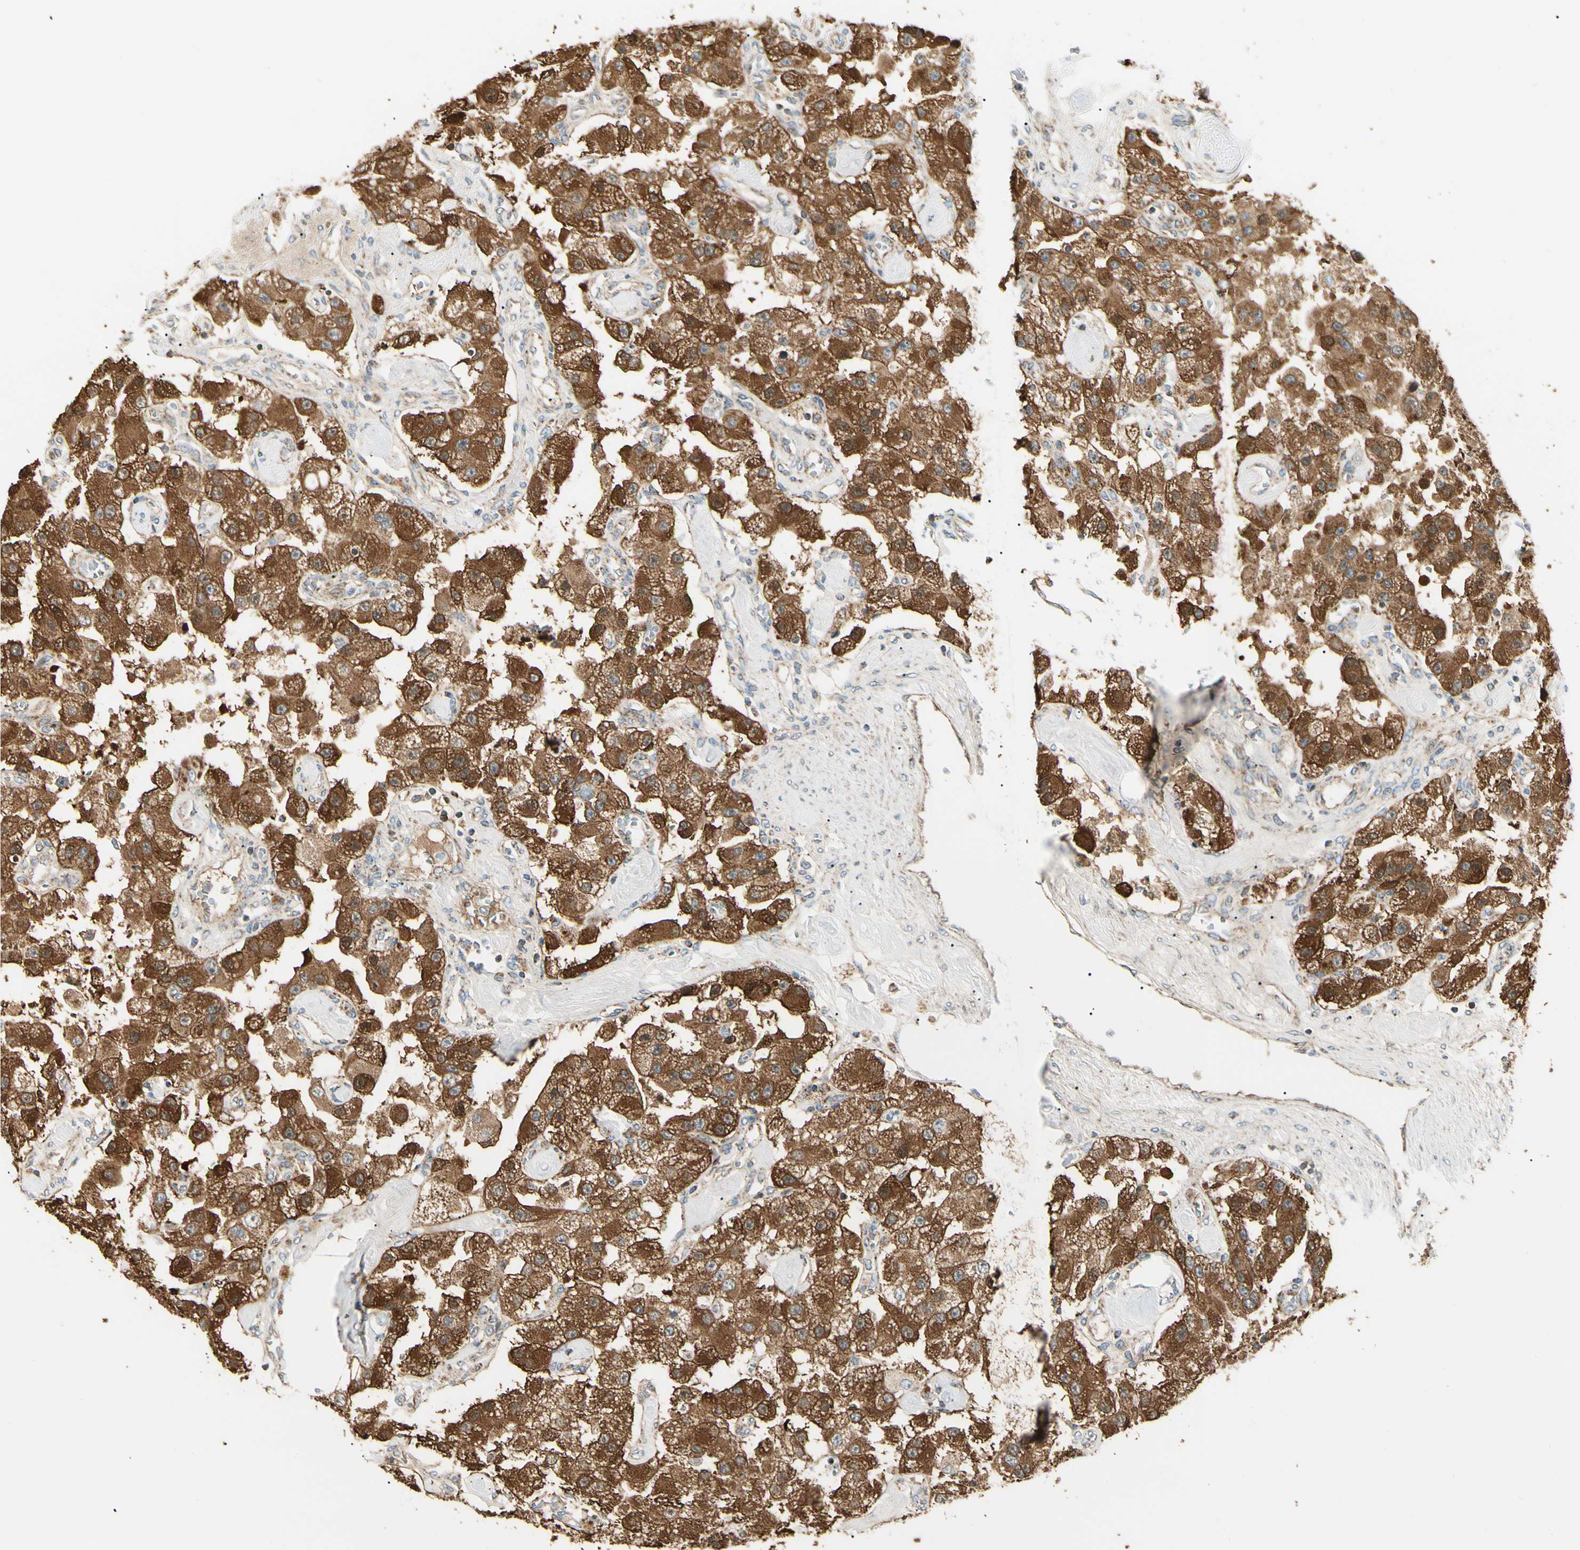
{"staining": {"intensity": "strong", "quantity": ">75%", "location": "cytoplasmic/membranous"}, "tissue": "carcinoid", "cell_type": "Tumor cells", "image_type": "cancer", "snomed": [{"axis": "morphology", "description": "Carcinoid, malignant, NOS"}, {"axis": "topography", "description": "Pancreas"}], "caption": "An immunohistochemistry image of neoplastic tissue is shown. Protein staining in brown shows strong cytoplasmic/membranous positivity in carcinoid within tumor cells.", "gene": "TBC1D10A", "patient": {"sex": "male", "age": 41}}